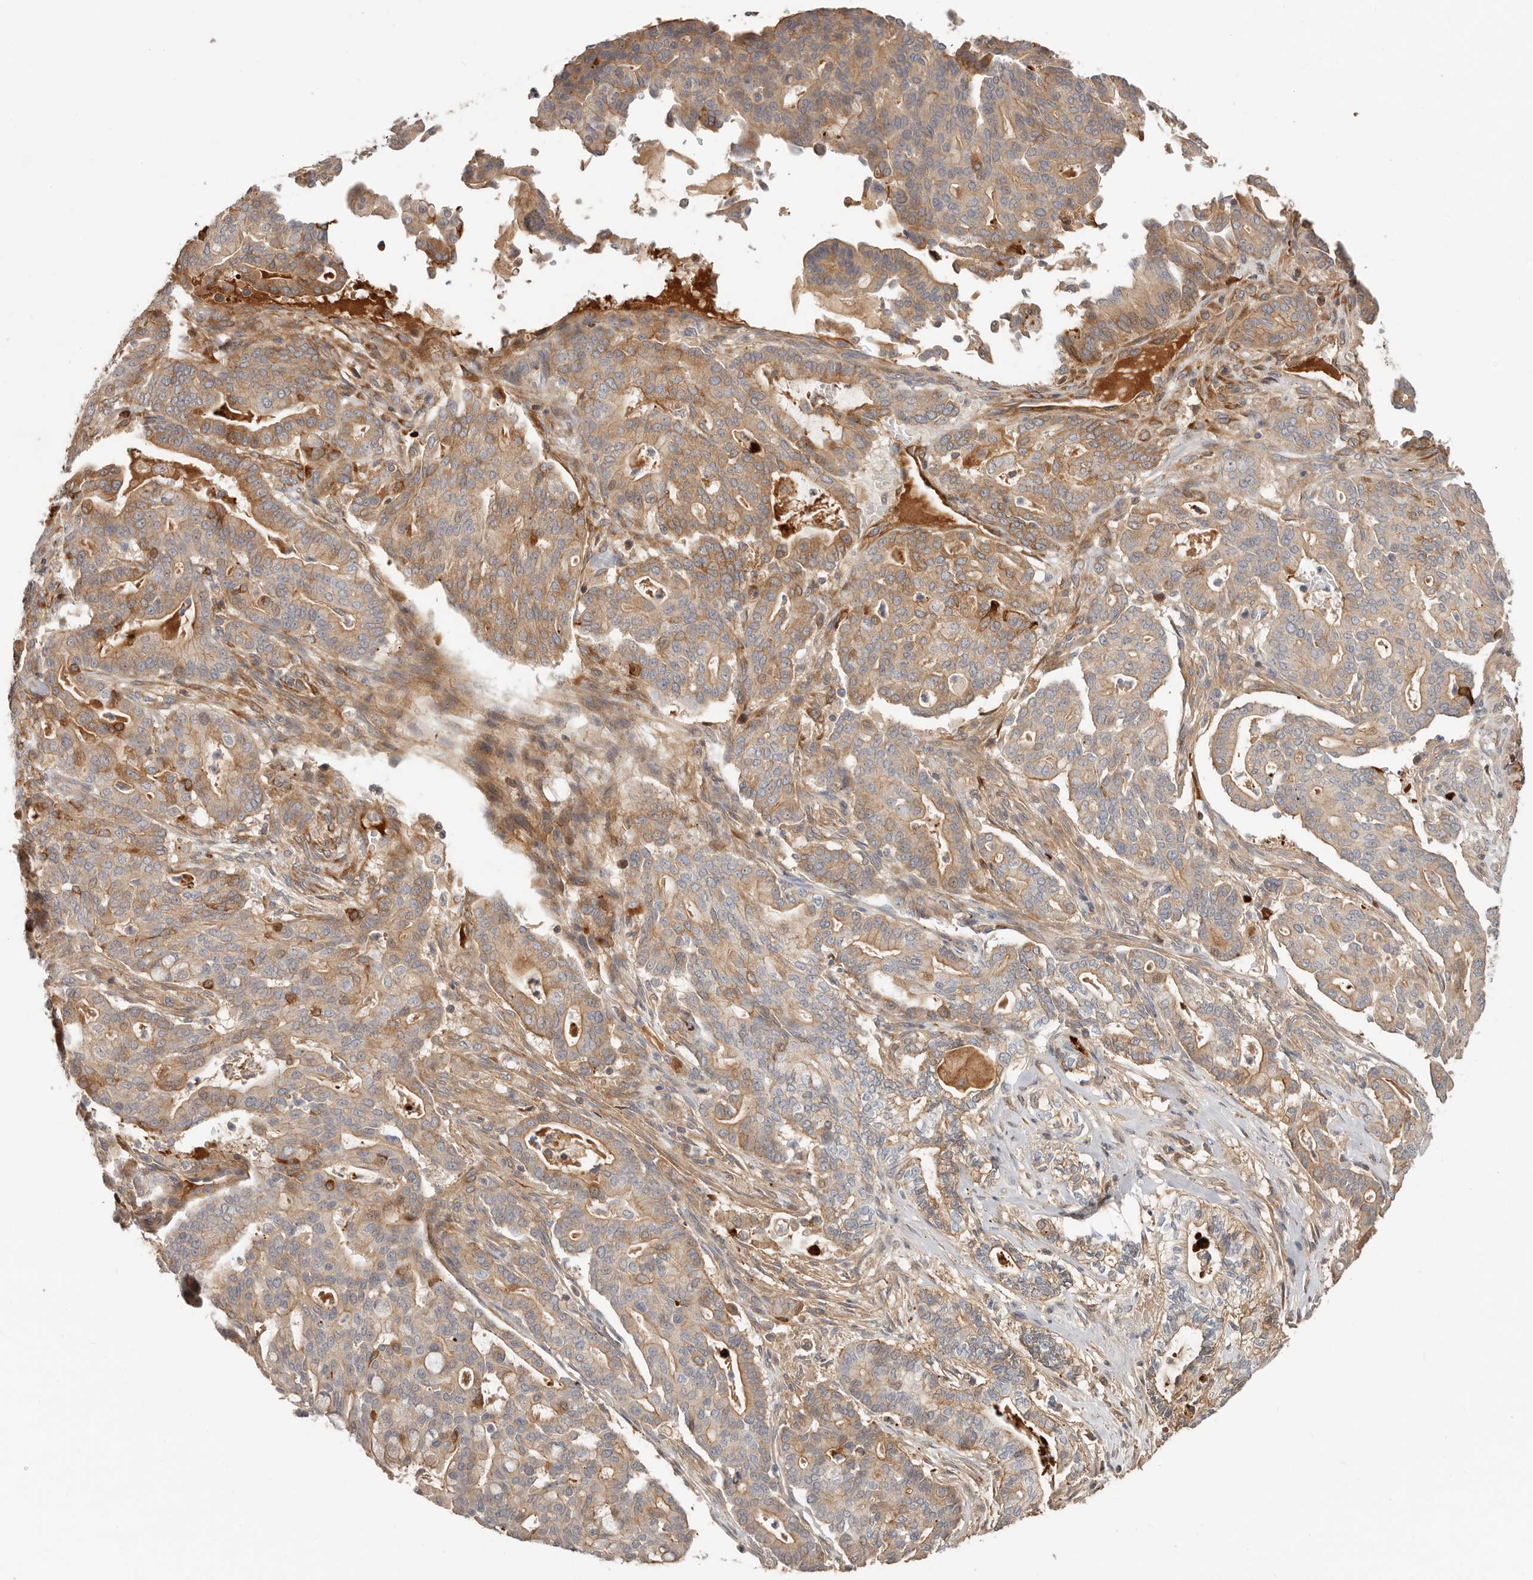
{"staining": {"intensity": "moderate", "quantity": ">75%", "location": "cytoplasmic/membranous"}, "tissue": "pancreatic cancer", "cell_type": "Tumor cells", "image_type": "cancer", "snomed": [{"axis": "morphology", "description": "Adenocarcinoma, NOS"}, {"axis": "topography", "description": "Pancreas"}], "caption": "Human pancreatic adenocarcinoma stained for a protein (brown) displays moderate cytoplasmic/membranous positive staining in approximately >75% of tumor cells.", "gene": "MTFR2", "patient": {"sex": "male", "age": 63}}